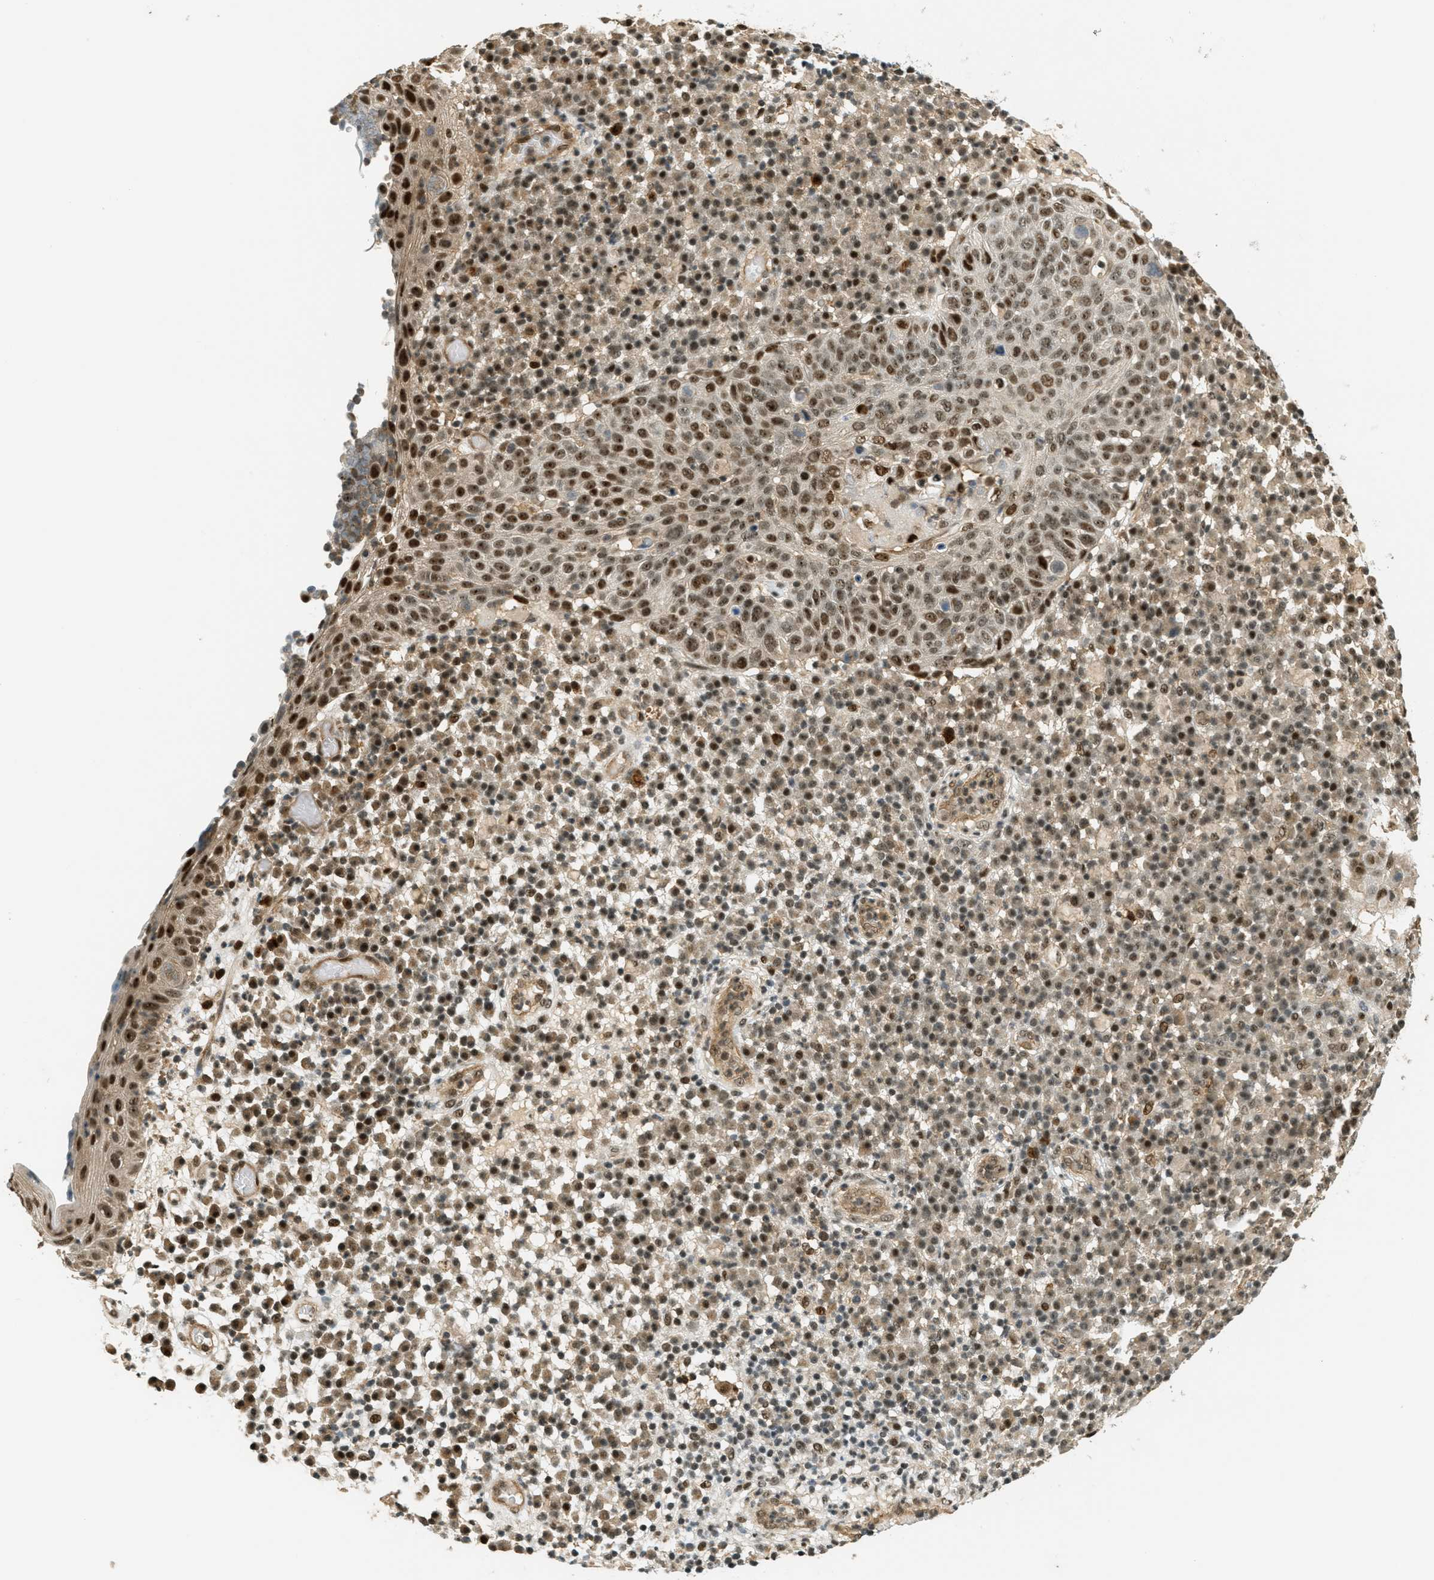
{"staining": {"intensity": "moderate", "quantity": ">75%", "location": "nuclear"}, "tissue": "skin cancer", "cell_type": "Tumor cells", "image_type": "cancer", "snomed": [{"axis": "morphology", "description": "Squamous cell carcinoma in situ, NOS"}, {"axis": "morphology", "description": "Squamous cell carcinoma, NOS"}, {"axis": "topography", "description": "Skin"}], "caption": "Skin cancer (squamous cell carcinoma) stained for a protein reveals moderate nuclear positivity in tumor cells.", "gene": "FOXM1", "patient": {"sex": "male", "age": 93}}